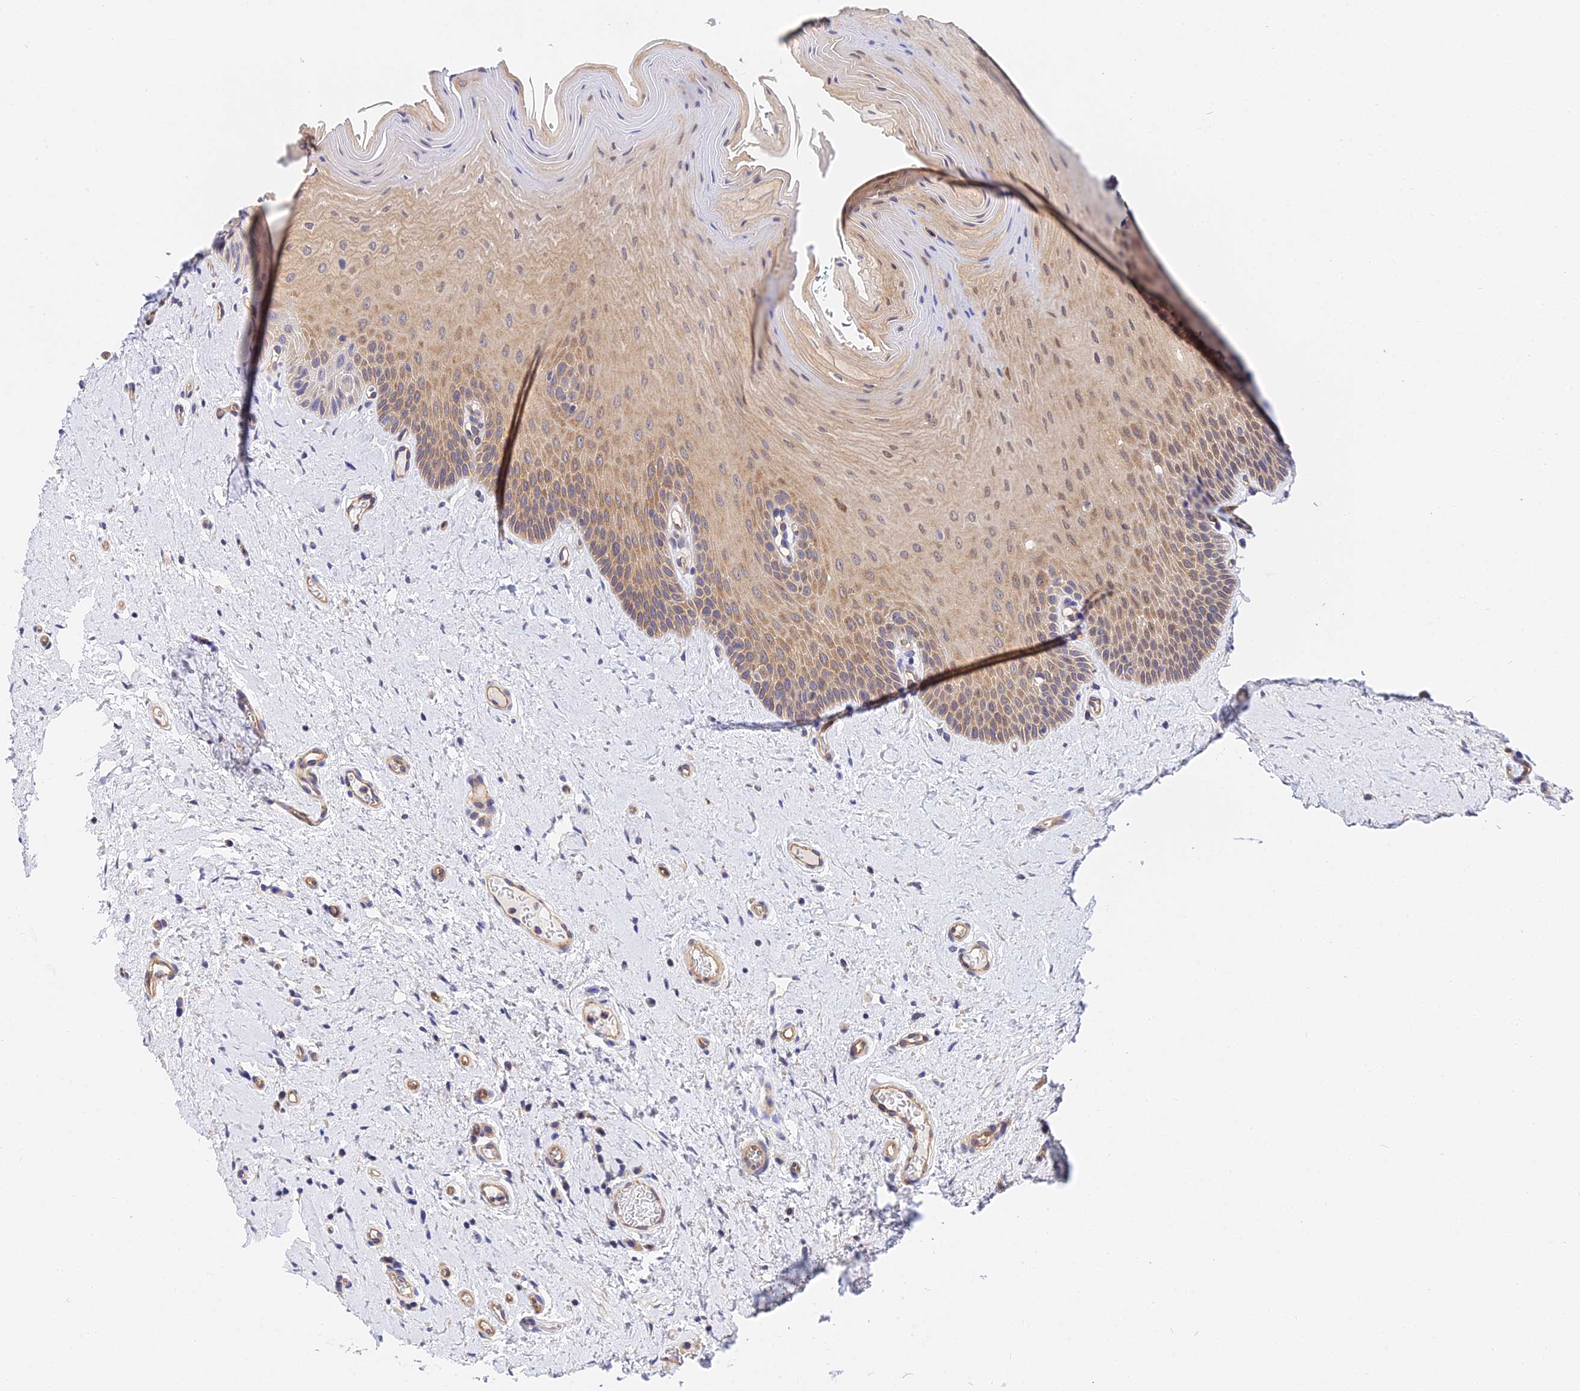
{"staining": {"intensity": "moderate", "quantity": "25%-75%", "location": "cytoplasmic/membranous"}, "tissue": "oral mucosa", "cell_type": "Squamous epithelial cells", "image_type": "normal", "snomed": [{"axis": "morphology", "description": "Normal tissue, NOS"}, {"axis": "topography", "description": "Oral tissue"}, {"axis": "topography", "description": "Tounge, NOS"}], "caption": "Protein staining of normal oral mucosa shows moderate cytoplasmic/membranous positivity in about 25%-75% of squamous epithelial cells. (brown staining indicates protein expression, while blue staining denotes nuclei).", "gene": "PPP2R2A", "patient": {"sex": "male", "age": 47}}